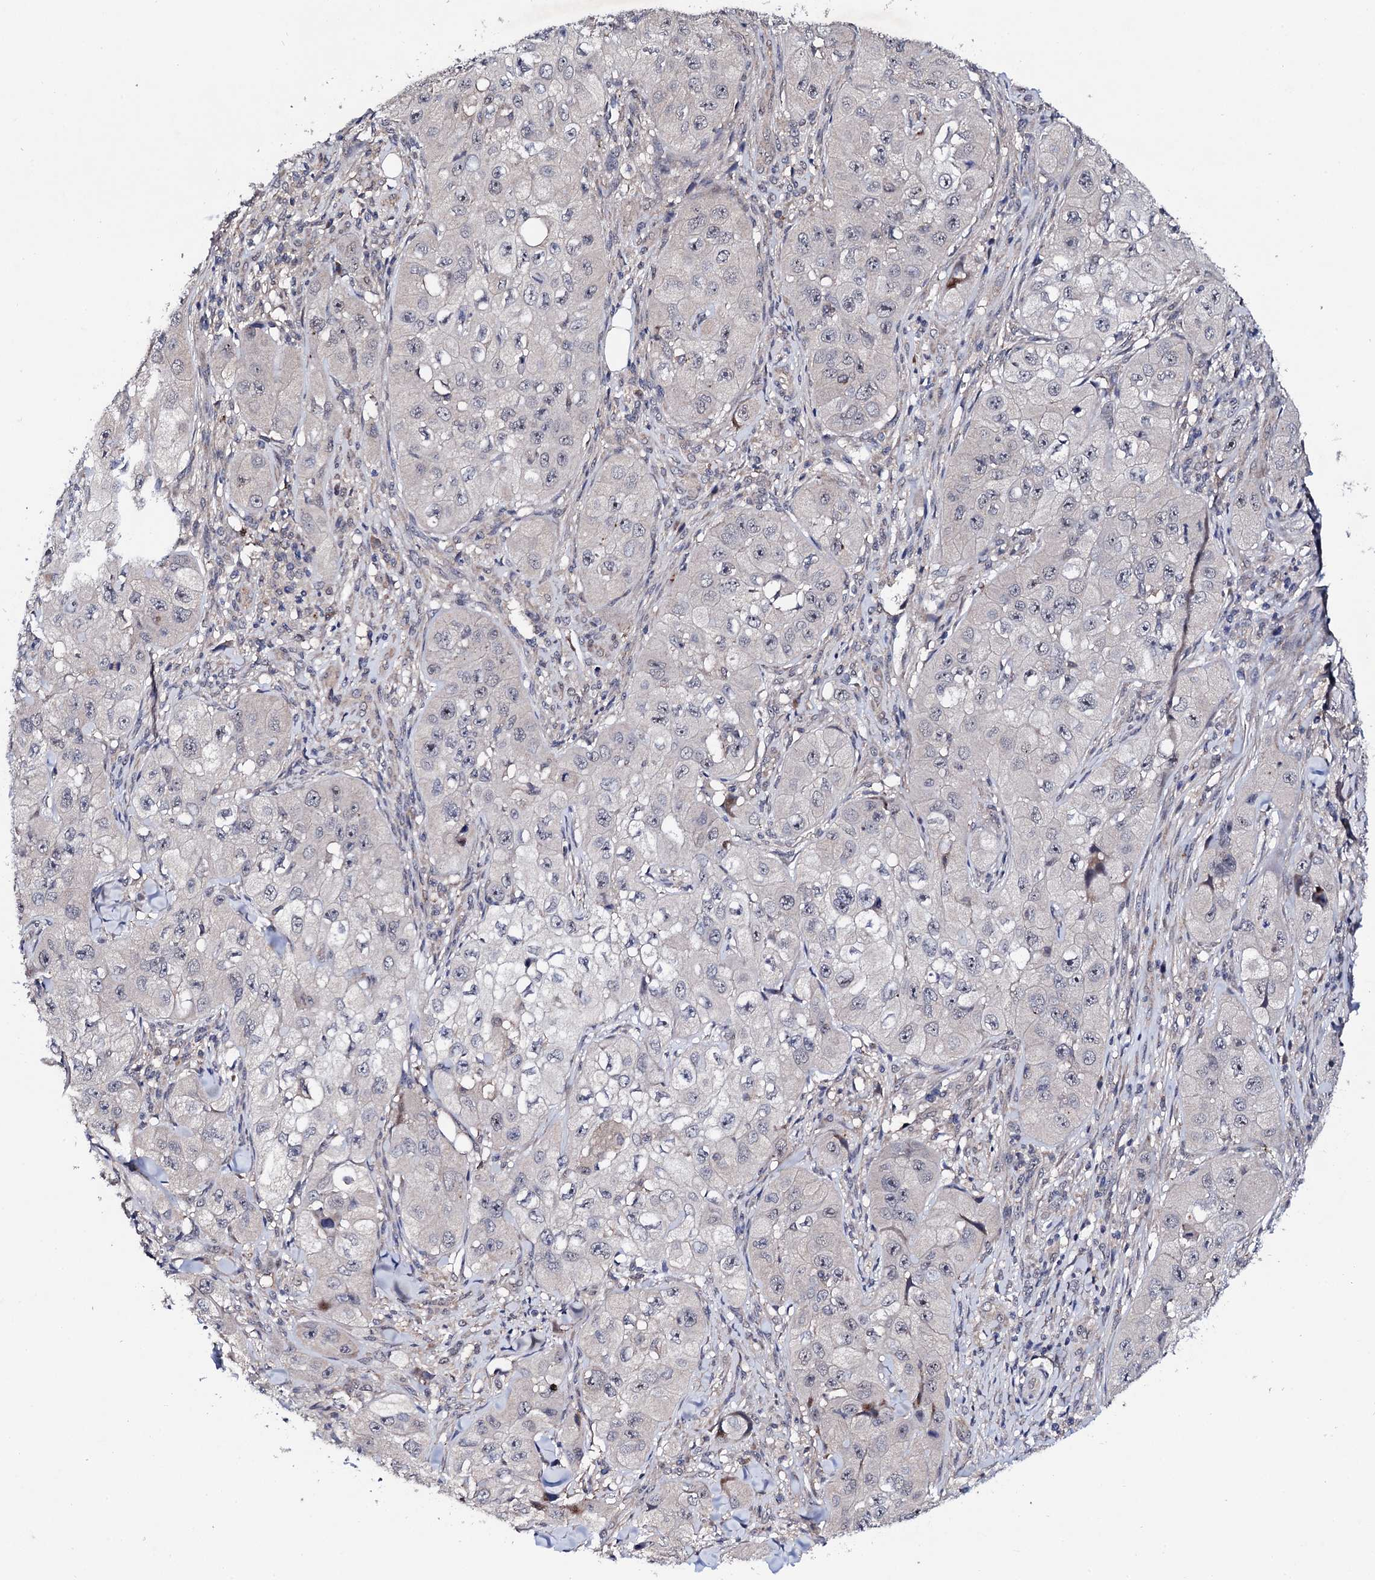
{"staining": {"intensity": "negative", "quantity": "none", "location": "none"}, "tissue": "skin cancer", "cell_type": "Tumor cells", "image_type": "cancer", "snomed": [{"axis": "morphology", "description": "Squamous cell carcinoma, NOS"}, {"axis": "topography", "description": "Skin"}, {"axis": "topography", "description": "Subcutis"}], "caption": "Tumor cells are negative for brown protein staining in skin squamous cell carcinoma.", "gene": "IP6K1", "patient": {"sex": "male", "age": 73}}